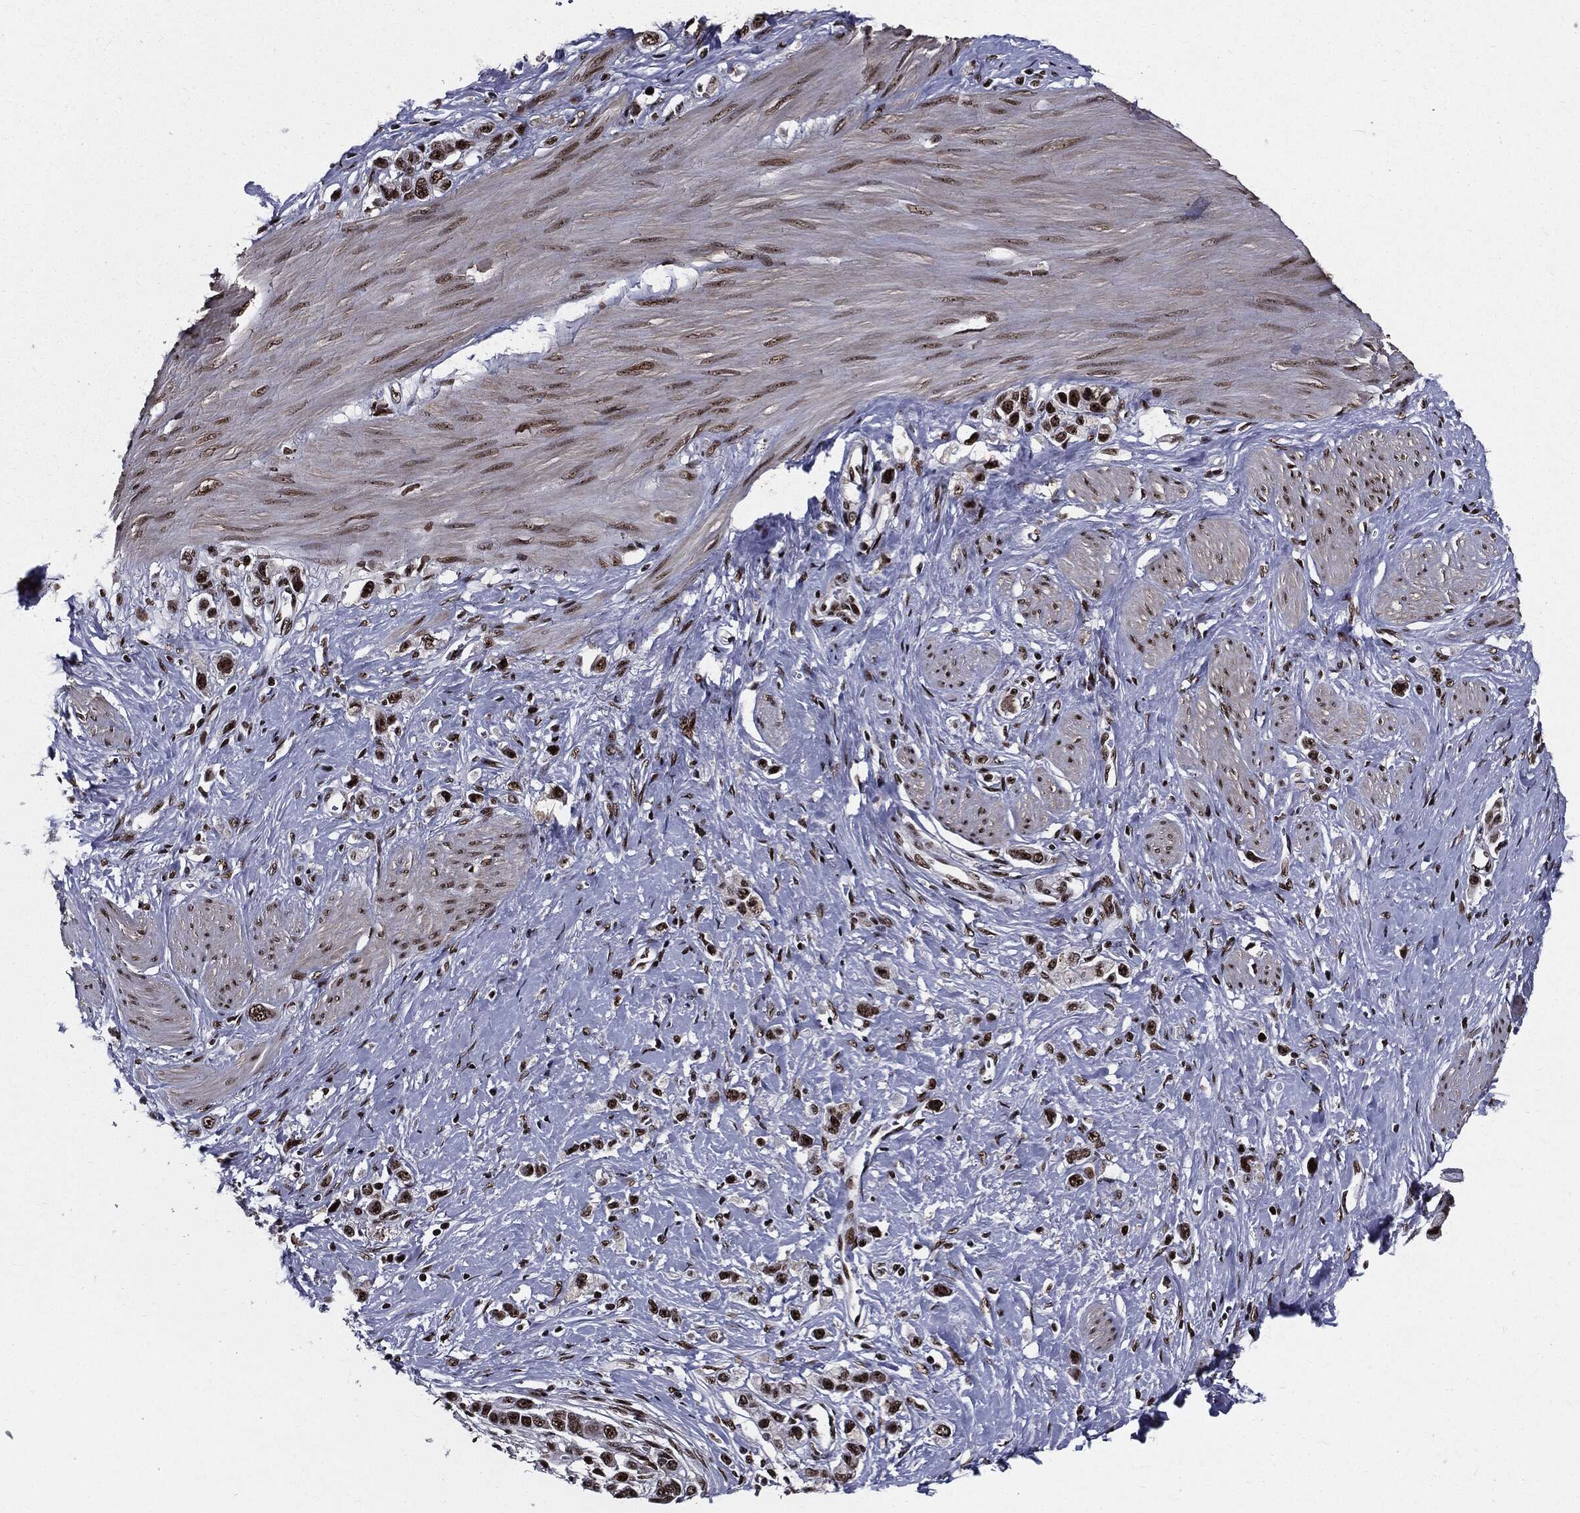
{"staining": {"intensity": "strong", "quantity": ">75%", "location": "nuclear"}, "tissue": "stomach cancer", "cell_type": "Tumor cells", "image_type": "cancer", "snomed": [{"axis": "morphology", "description": "Normal tissue, NOS"}, {"axis": "morphology", "description": "Adenocarcinoma, NOS"}, {"axis": "morphology", "description": "Adenocarcinoma, High grade"}, {"axis": "topography", "description": "Stomach, upper"}, {"axis": "topography", "description": "Stomach"}], "caption": "Immunohistochemical staining of stomach cancer (adenocarcinoma) shows high levels of strong nuclear positivity in approximately >75% of tumor cells.", "gene": "ZFP91", "patient": {"sex": "female", "age": 65}}